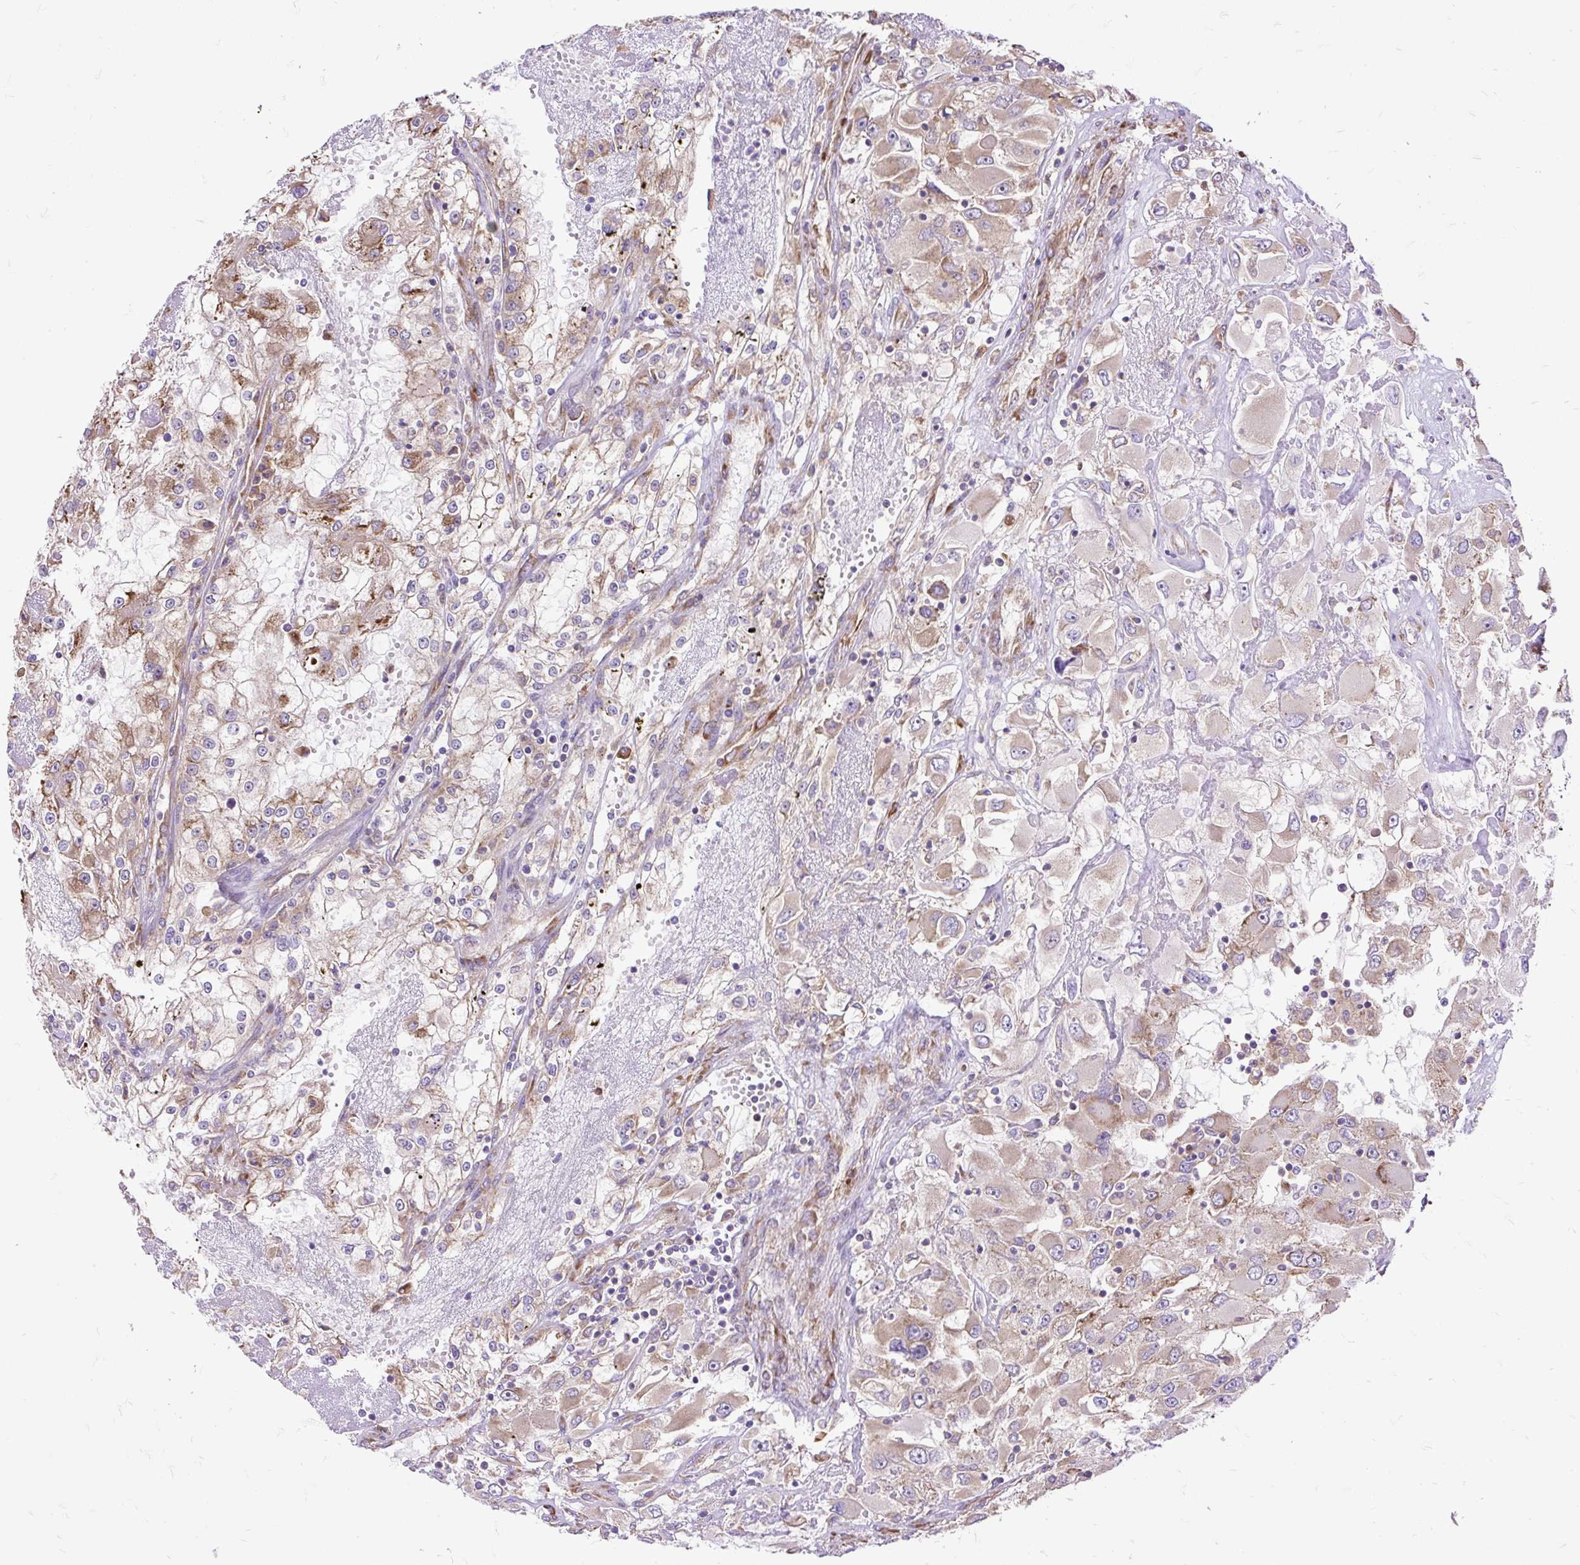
{"staining": {"intensity": "moderate", "quantity": ">75%", "location": "cytoplasmic/membranous"}, "tissue": "renal cancer", "cell_type": "Tumor cells", "image_type": "cancer", "snomed": [{"axis": "morphology", "description": "Adenocarcinoma, NOS"}, {"axis": "topography", "description": "Kidney"}], "caption": "Protein staining shows moderate cytoplasmic/membranous staining in about >75% of tumor cells in renal cancer. (IHC, brightfield microscopy, high magnification).", "gene": "RPS5", "patient": {"sex": "female", "age": 52}}